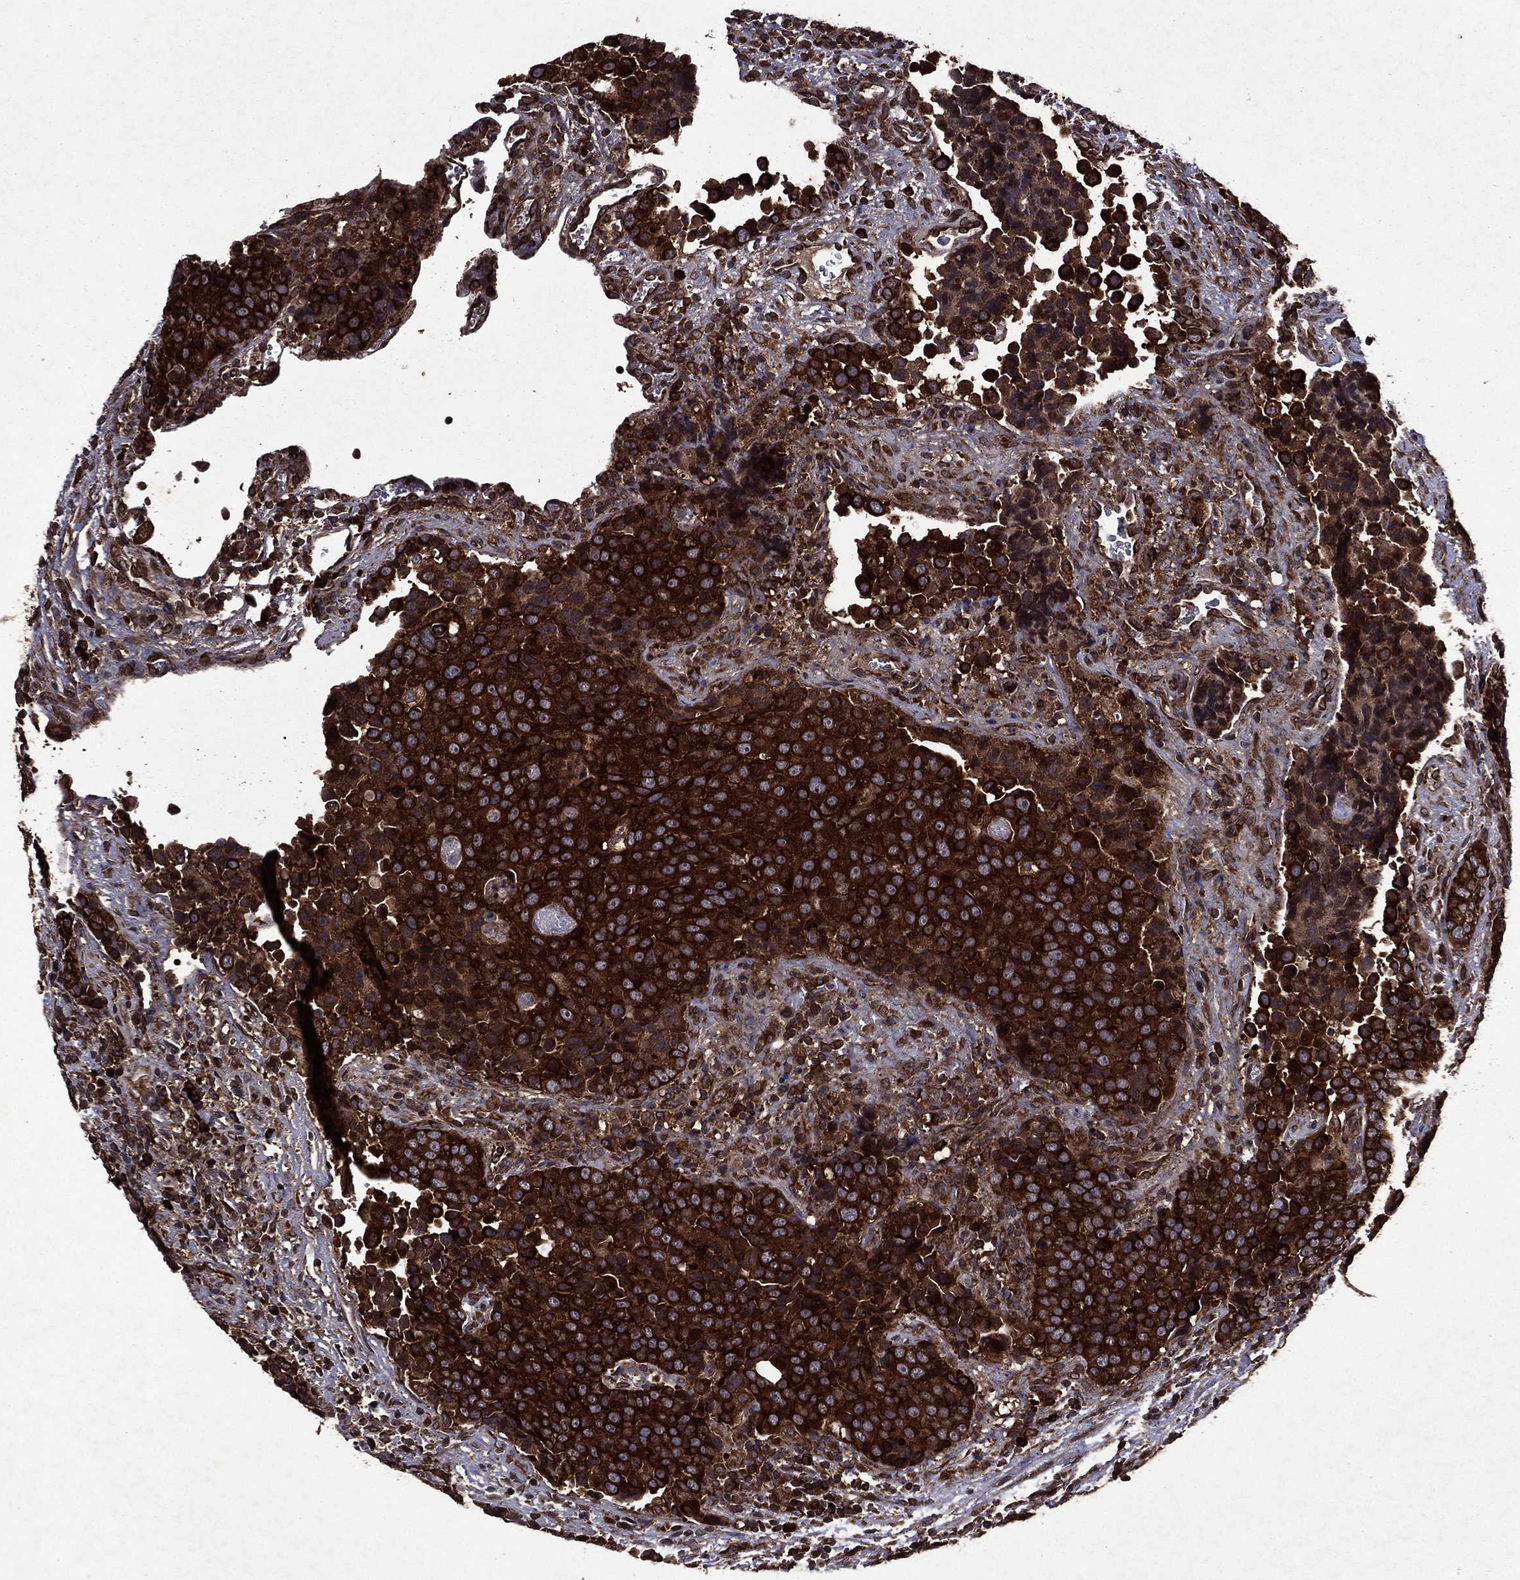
{"staining": {"intensity": "strong", "quantity": ">75%", "location": "cytoplasmic/membranous"}, "tissue": "urothelial cancer", "cell_type": "Tumor cells", "image_type": "cancer", "snomed": [{"axis": "morphology", "description": "Urothelial carcinoma, NOS"}, {"axis": "topography", "description": "Urinary bladder"}], "caption": "Immunohistochemistry staining of transitional cell carcinoma, which shows high levels of strong cytoplasmic/membranous positivity in about >75% of tumor cells indicating strong cytoplasmic/membranous protein staining. The staining was performed using DAB (brown) for protein detection and nuclei were counterstained in hematoxylin (blue).", "gene": "EIF2B4", "patient": {"sex": "male", "age": 52}}